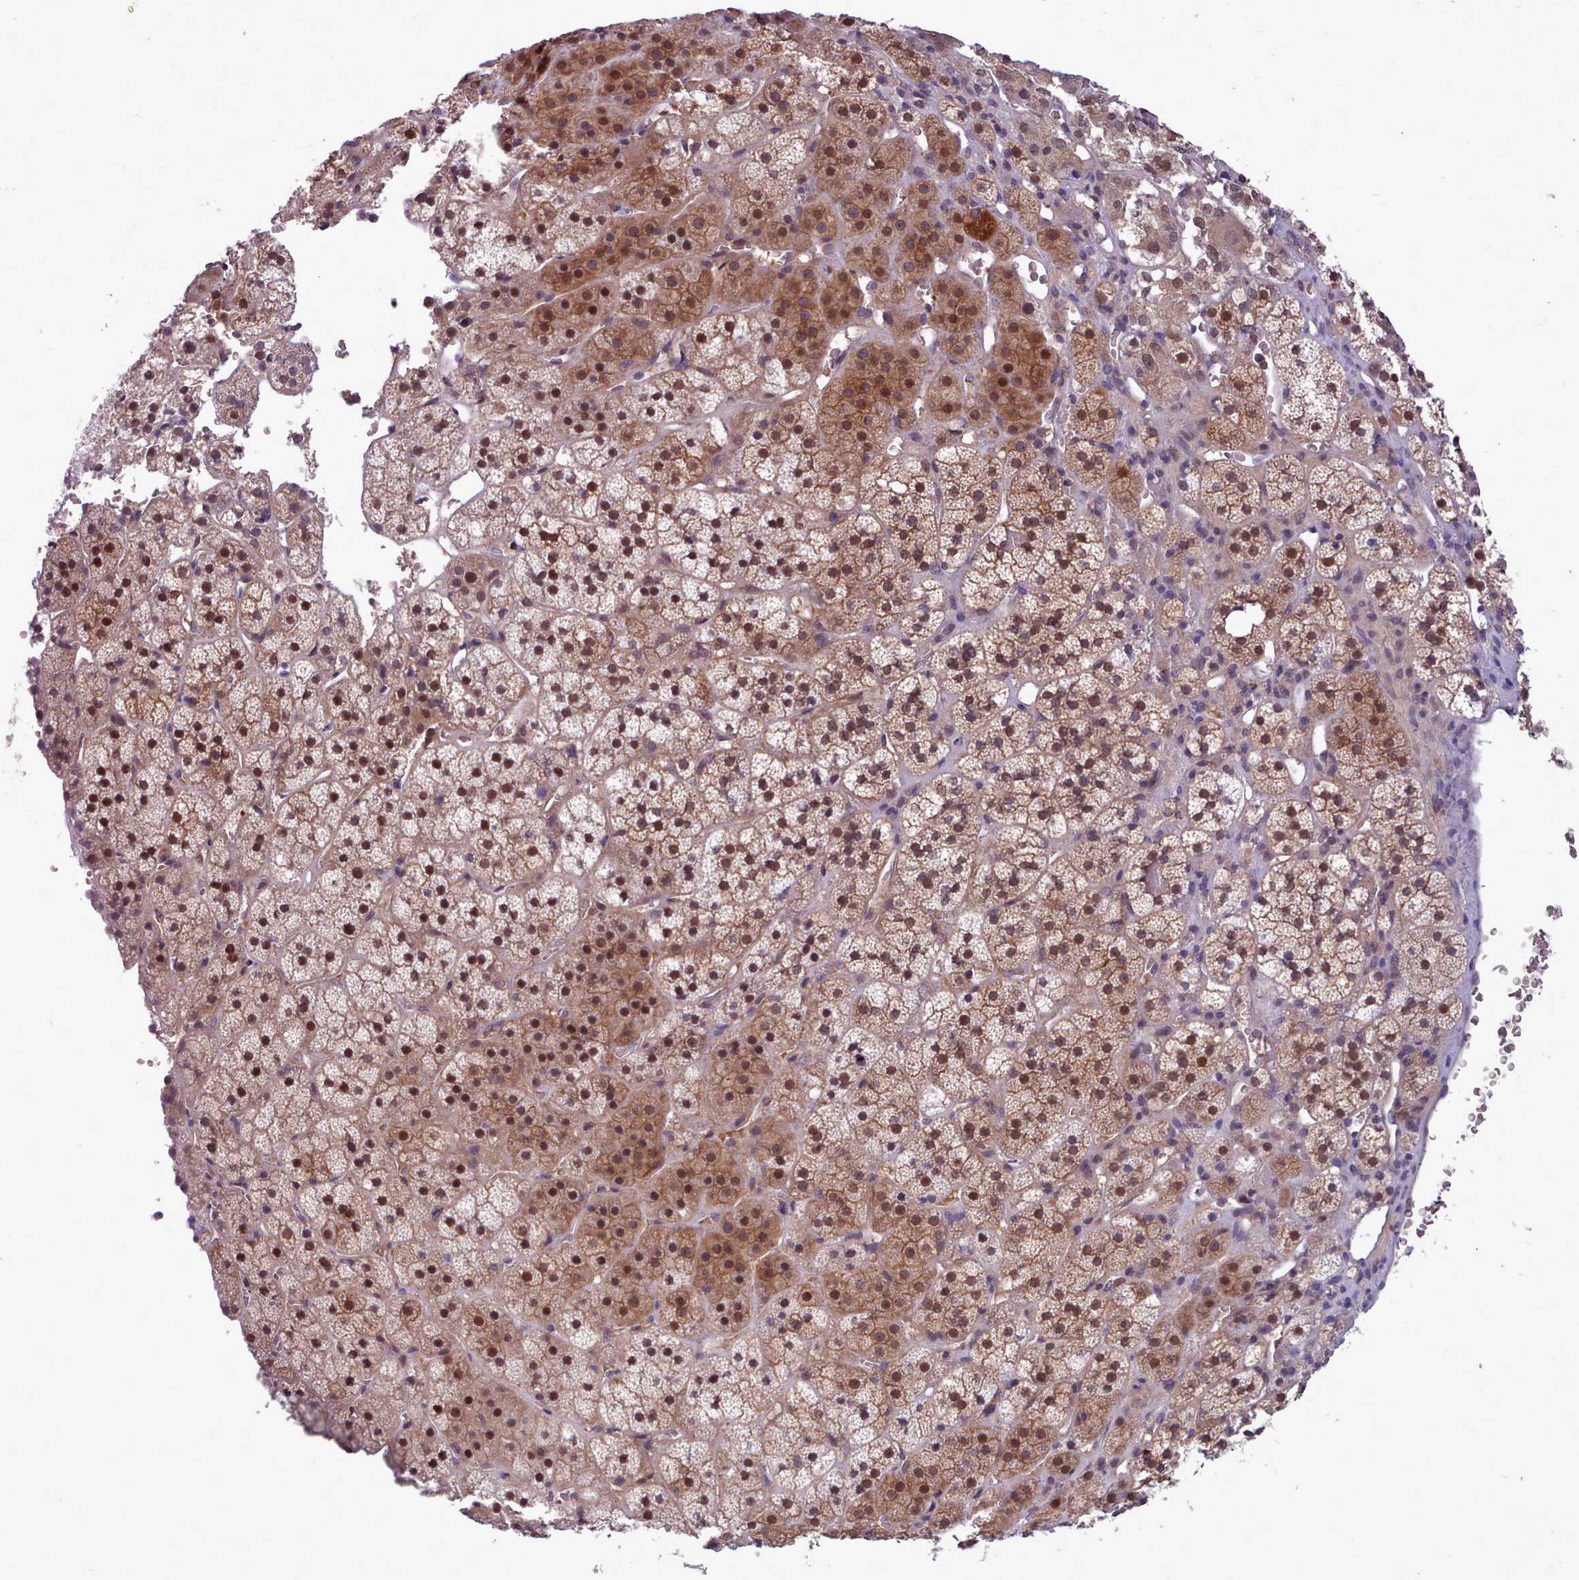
{"staining": {"intensity": "moderate", "quantity": ">75%", "location": "cytoplasmic/membranous,nuclear"}, "tissue": "adrenal gland", "cell_type": "Glandular cells", "image_type": "normal", "snomed": [{"axis": "morphology", "description": "Normal tissue, NOS"}, {"axis": "topography", "description": "Adrenal gland"}], "caption": "This histopathology image demonstrates IHC staining of benign adrenal gland, with medium moderate cytoplasmic/membranous,nuclear expression in approximately >75% of glandular cells.", "gene": "AHCY", "patient": {"sex": "female", "age": 44}}